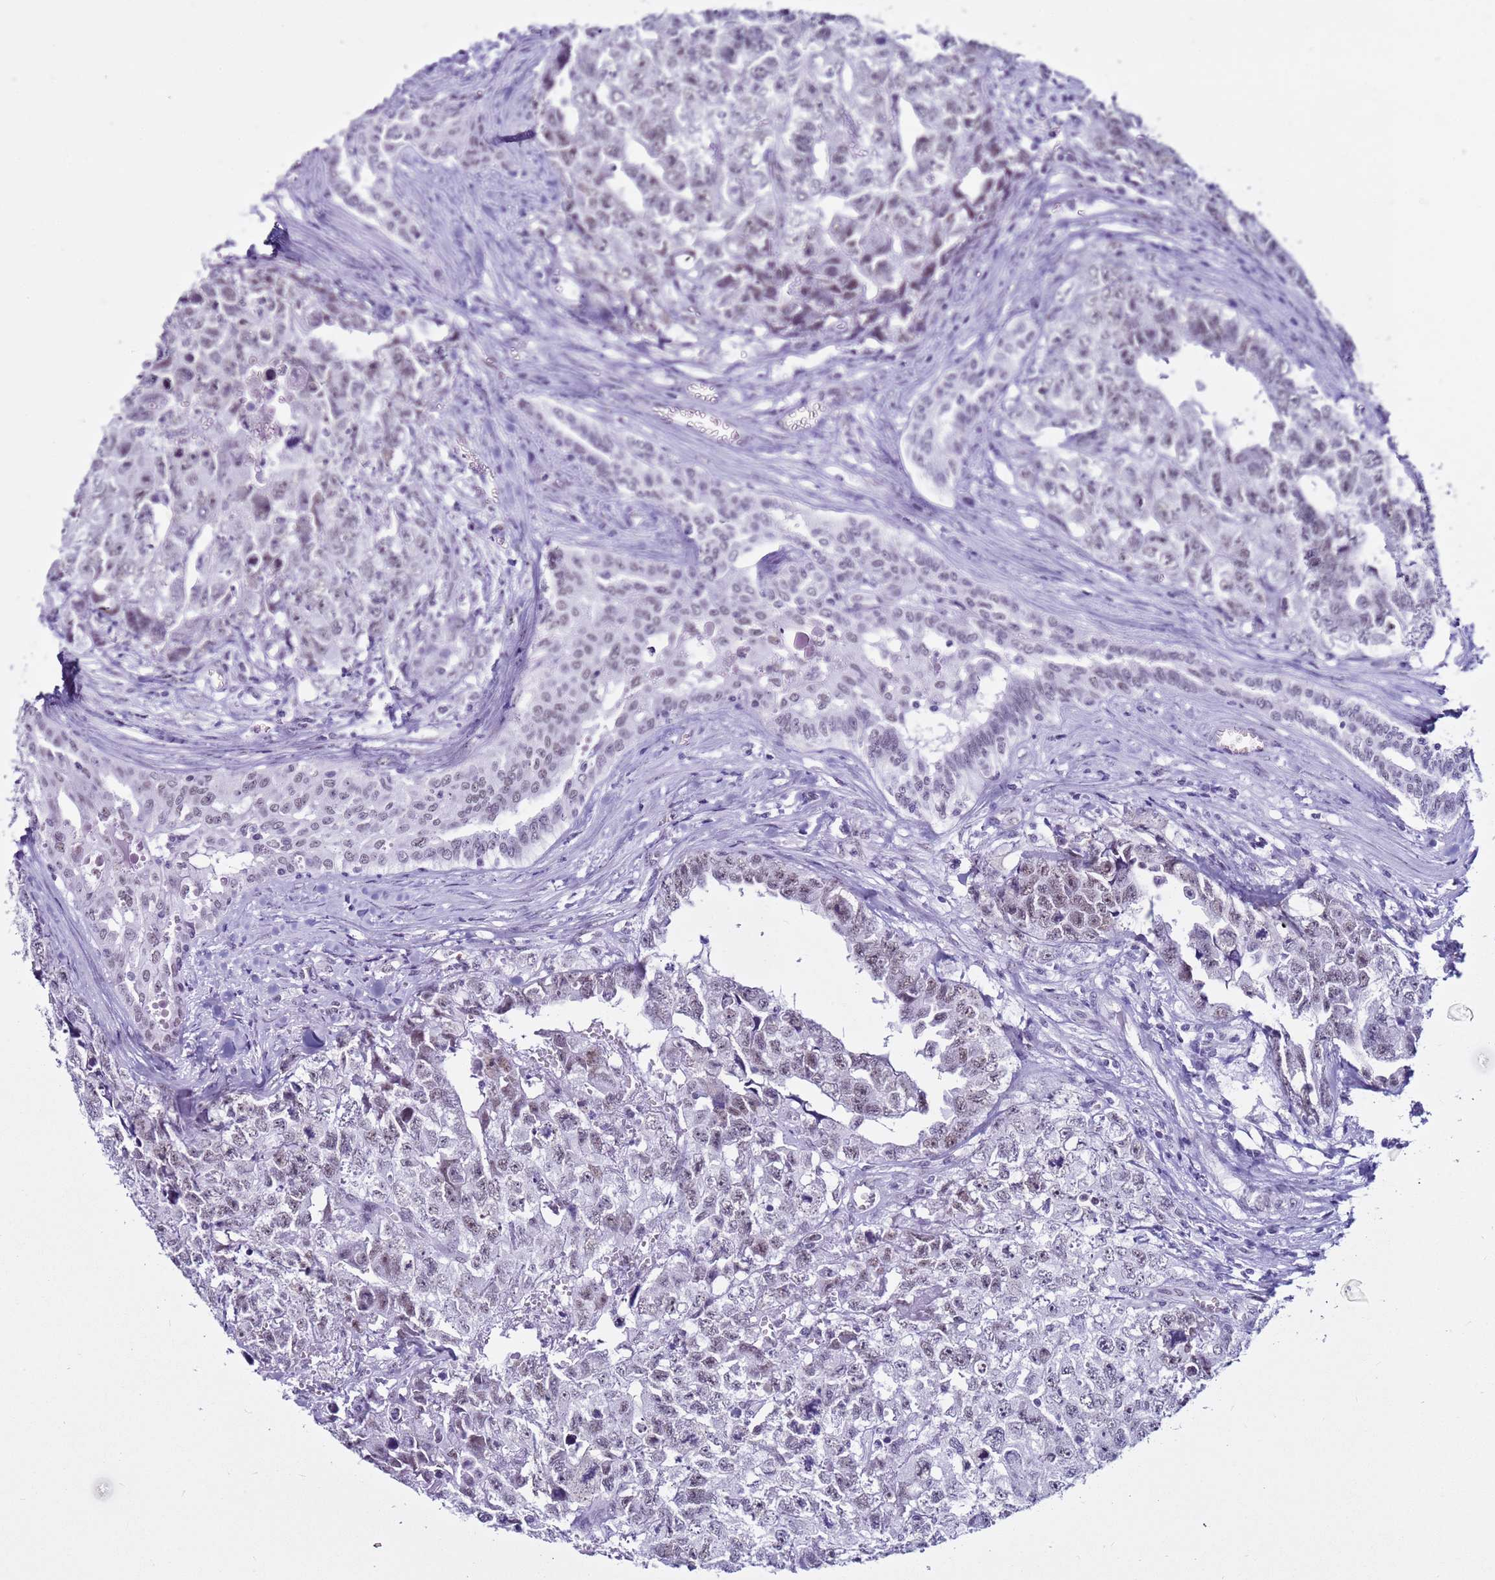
{"staining": {"intensity": "weak", "quantity": "25%-75%", "location": "nuclear"}, "tissue": "testis cancer", "cell_type": "Tumor cells", "image_type": "cancer", "snomed": [{"axis": "morphology", "description": "Carcinoma, Embryonal, NOS"}, {"axis": "topography", "description": "Testis"}], "caption": "Immunohistochemical staining of testis cancer (embryonal carcinoma) displays low levels of weak nuclear positivity in about 25%-75% of tumor cells.", "gene": "DHX15", "patient": {"sex": "male", "age": 31}}